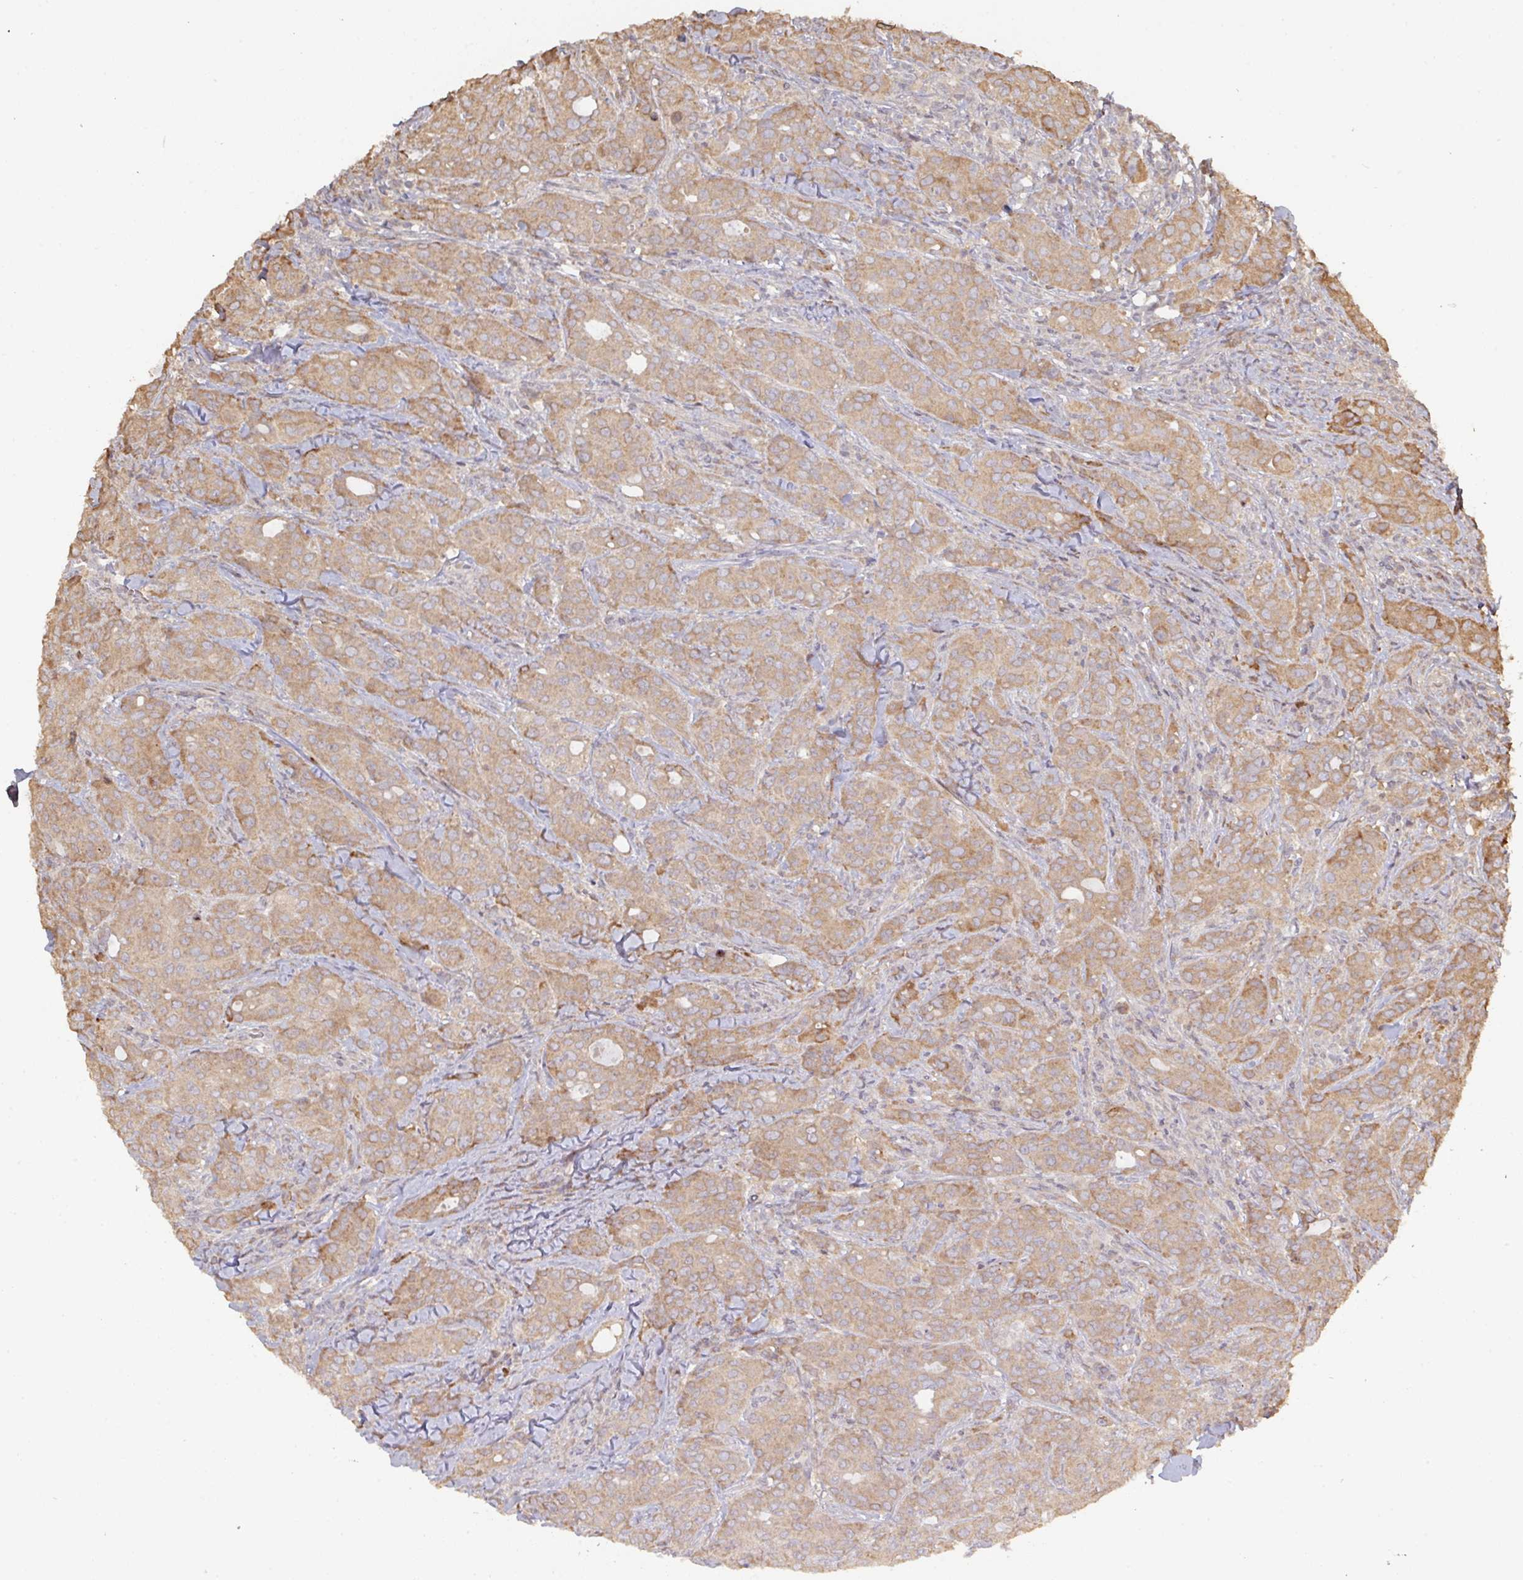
{"staining": {"intensity": "moderate", "quantity": ">75%", "location": "cytoplasmic/membranous"}, "tissue": "breast cancer", "cell_type": "Tumor cells", "image_type": "cancer", "snomed": [{"axis": "morphology", "description": "Duct carcinoma"}, {"axis": "topography", "description": "Breast"}], "caption": "A brown stain labels moderate cytoplasmic/membranous staining of a protein in breast cancer tumor cells. (brown staining indicates protein expression, while blue staining denotes nuclei).", "gene": "CA7", "patient": {"sex": "female", "age": 43}}